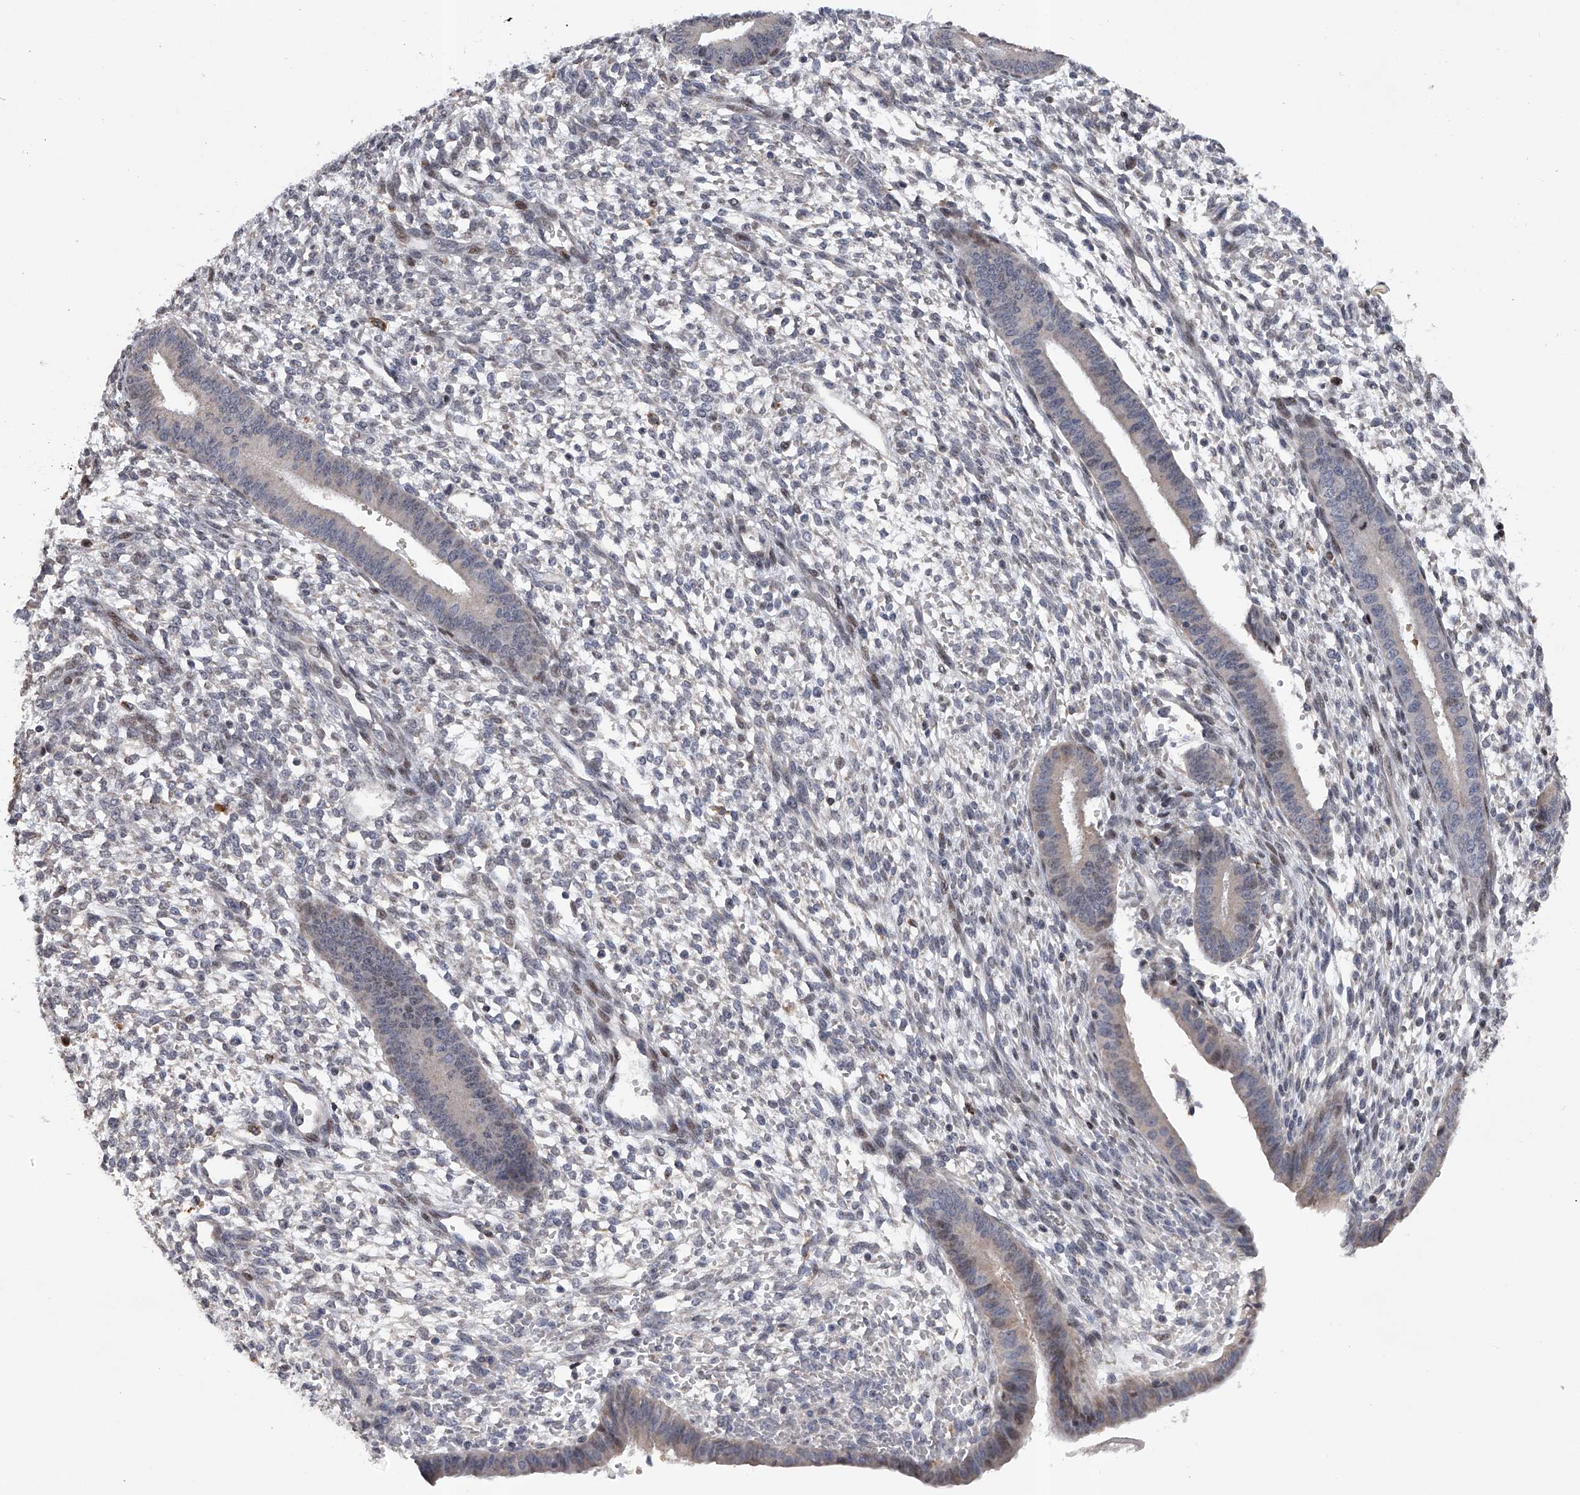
{"staining": {"intensity": "negative", "quantity": "none", "location": "none"}, "tissue": "endometrium", "cell_type": "Cells in endometrial stroma", "image_type": "normal", "snomed": [{"axis": "morphology", "description": "Normal tissue, NOS"}, {"axis": "topography", "description": "Endometrium"}], "caption": "This is a image of immunohistochemistry (IHC) staining of unremarkable endometrium, which shows no staining in cells in endometrial stroma. Nuclei are stained in blue.", "gene": "RWDD2A", "patient": {"sex": "female", "age": 46}}